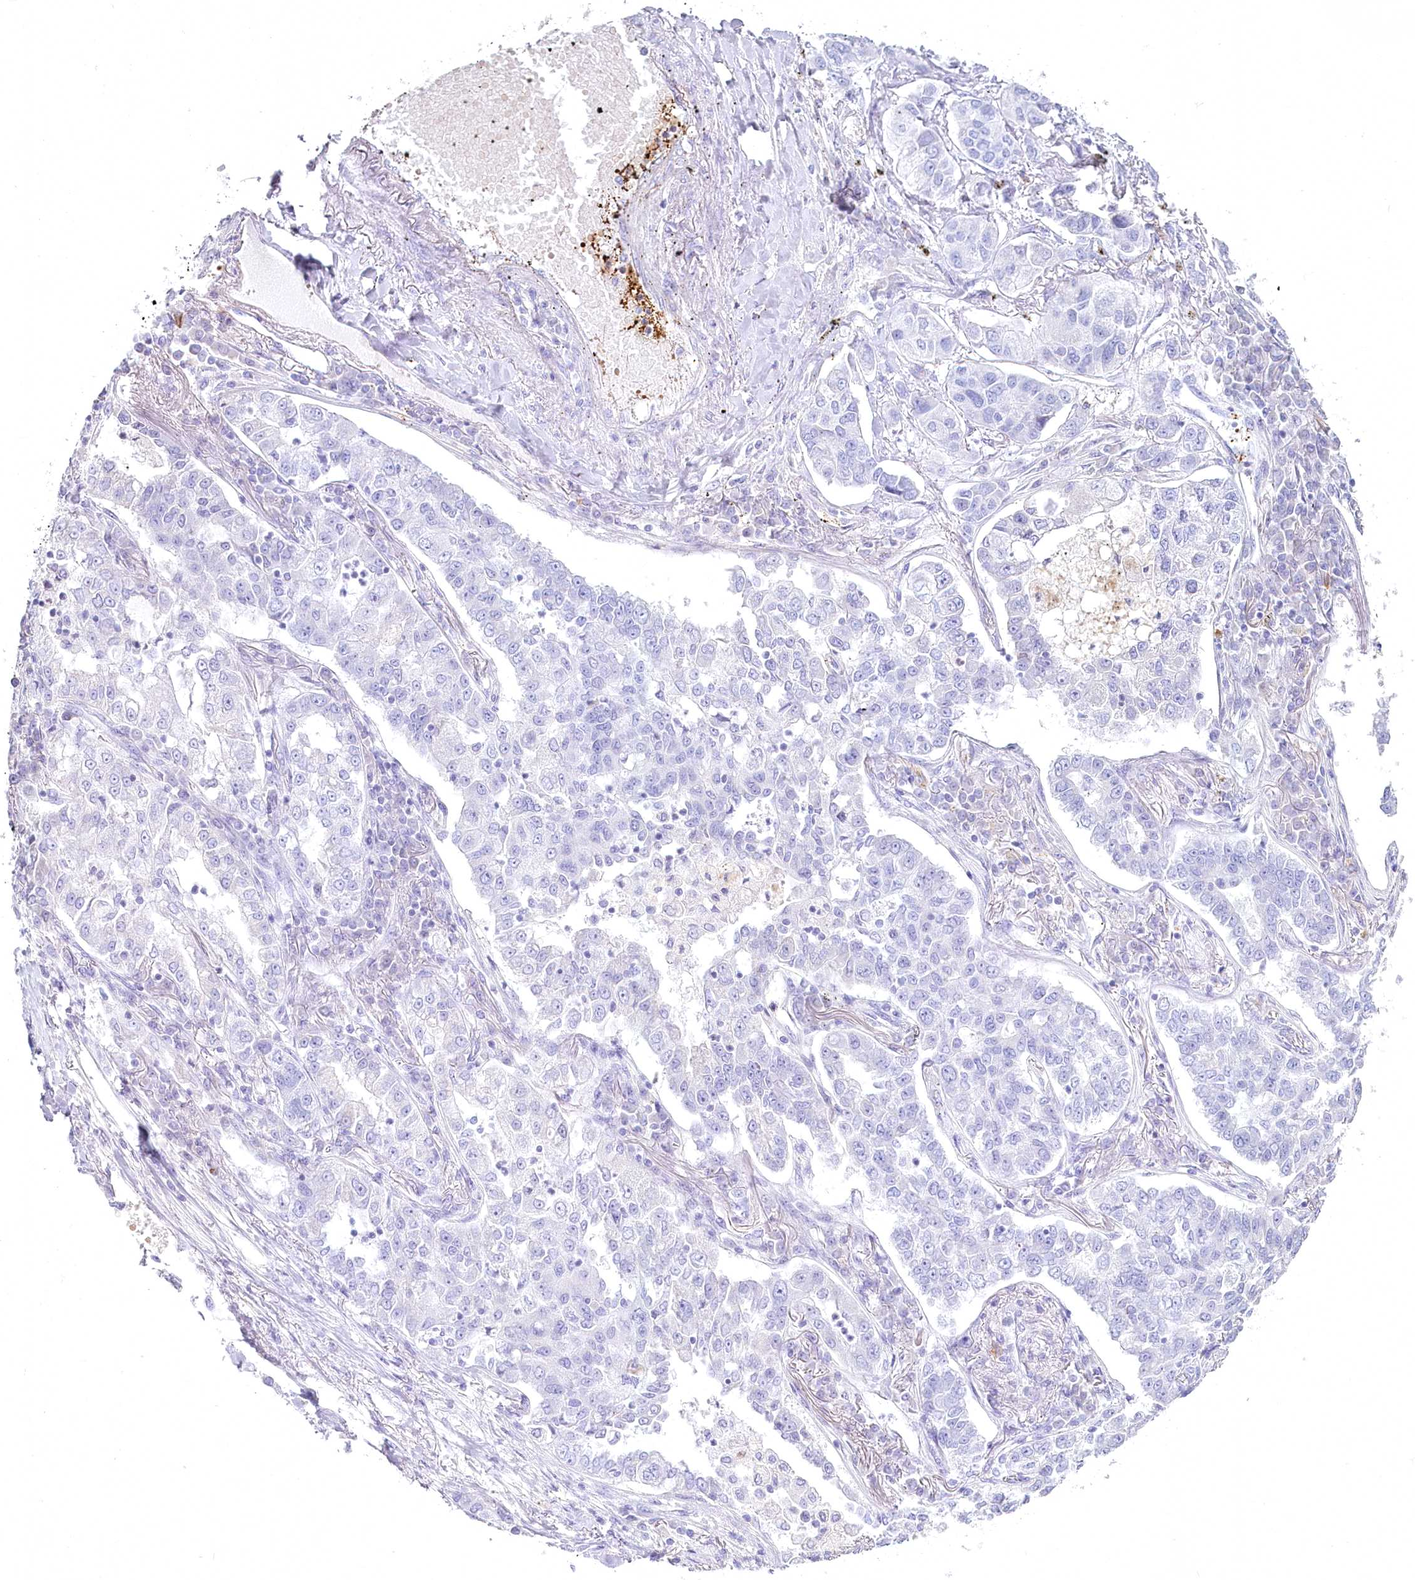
{"staining": {"intensity": "negative", "quantity": "none", "location": "none"}, "tissue": "lung cancer", "cell_type": "Tumor cells", "image_type": "cancer", "snomed": [{"axis": "morphology", "description": "Adenocarcinoma, NOS"}, {"axis": "topography", "description": "Lung"}], "caption": "A histopathology image of human lung cancer is negative for staining in tumor cells.", "gene": "IFIT5", "patient": {"sex": "male", "age": 49}}